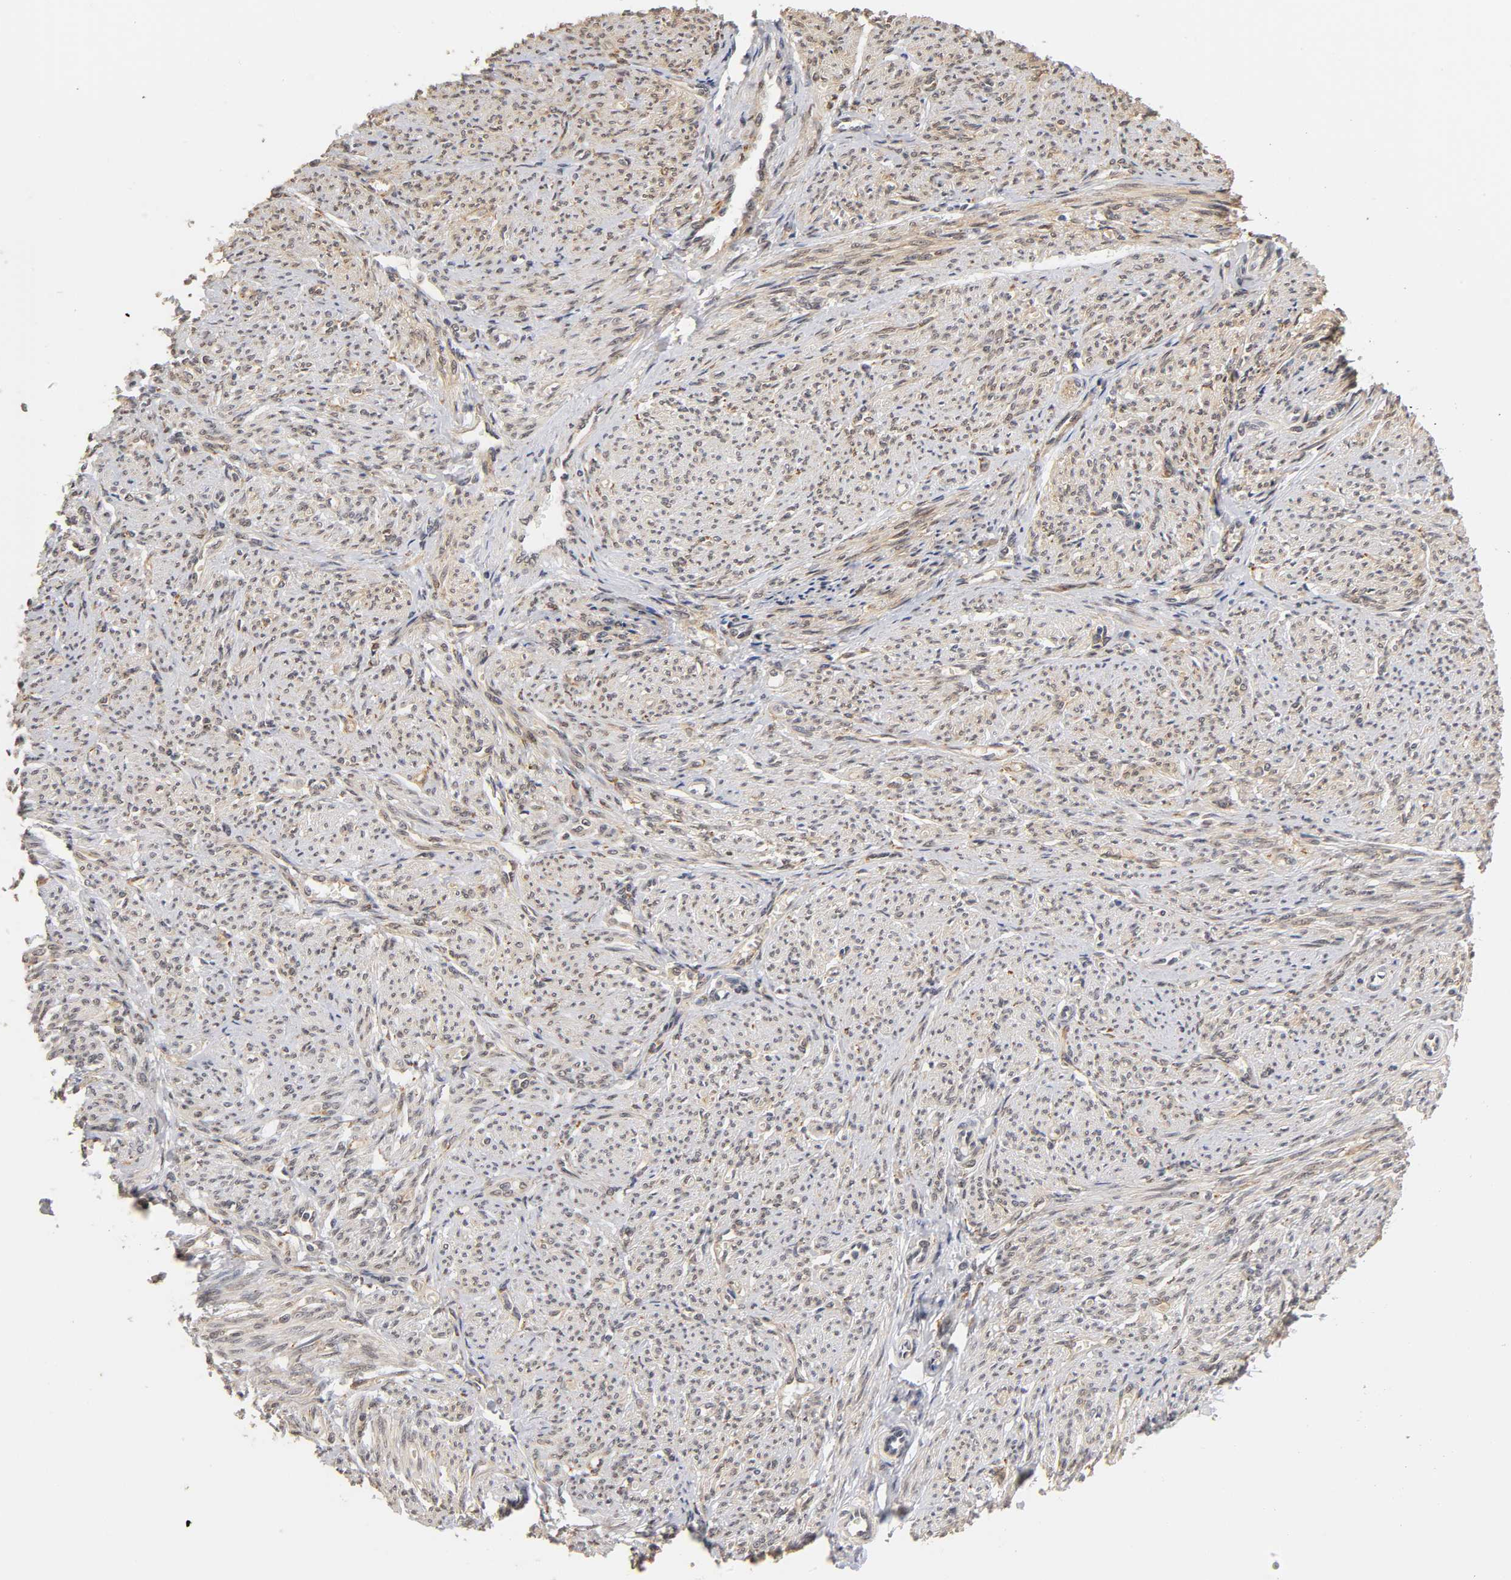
{"staining": {"intensity": "weak", "quantity": "25%-75%", "location": "cytoplasmic/membranous"}, "tissue": "smooth muscle", "cell_type": "Smooth muscle cells", "image_type": "normal", "snomed": [{"axis": "morphology", "description": "Normal tissue, NOS"}, {"axis": "topography", "description": "Smooth muscle"}], "caption": "Smooth muscle stained with DAB IHC shows low levels of weak cytoplasmic/membranous positivity in approximately 25%-75% of smooth muscle cells. The protein is shown in brown color, while the nuclei are stained blue.", "gene": "LAMB1", "patient": {"sex": "female", "age": 65}}